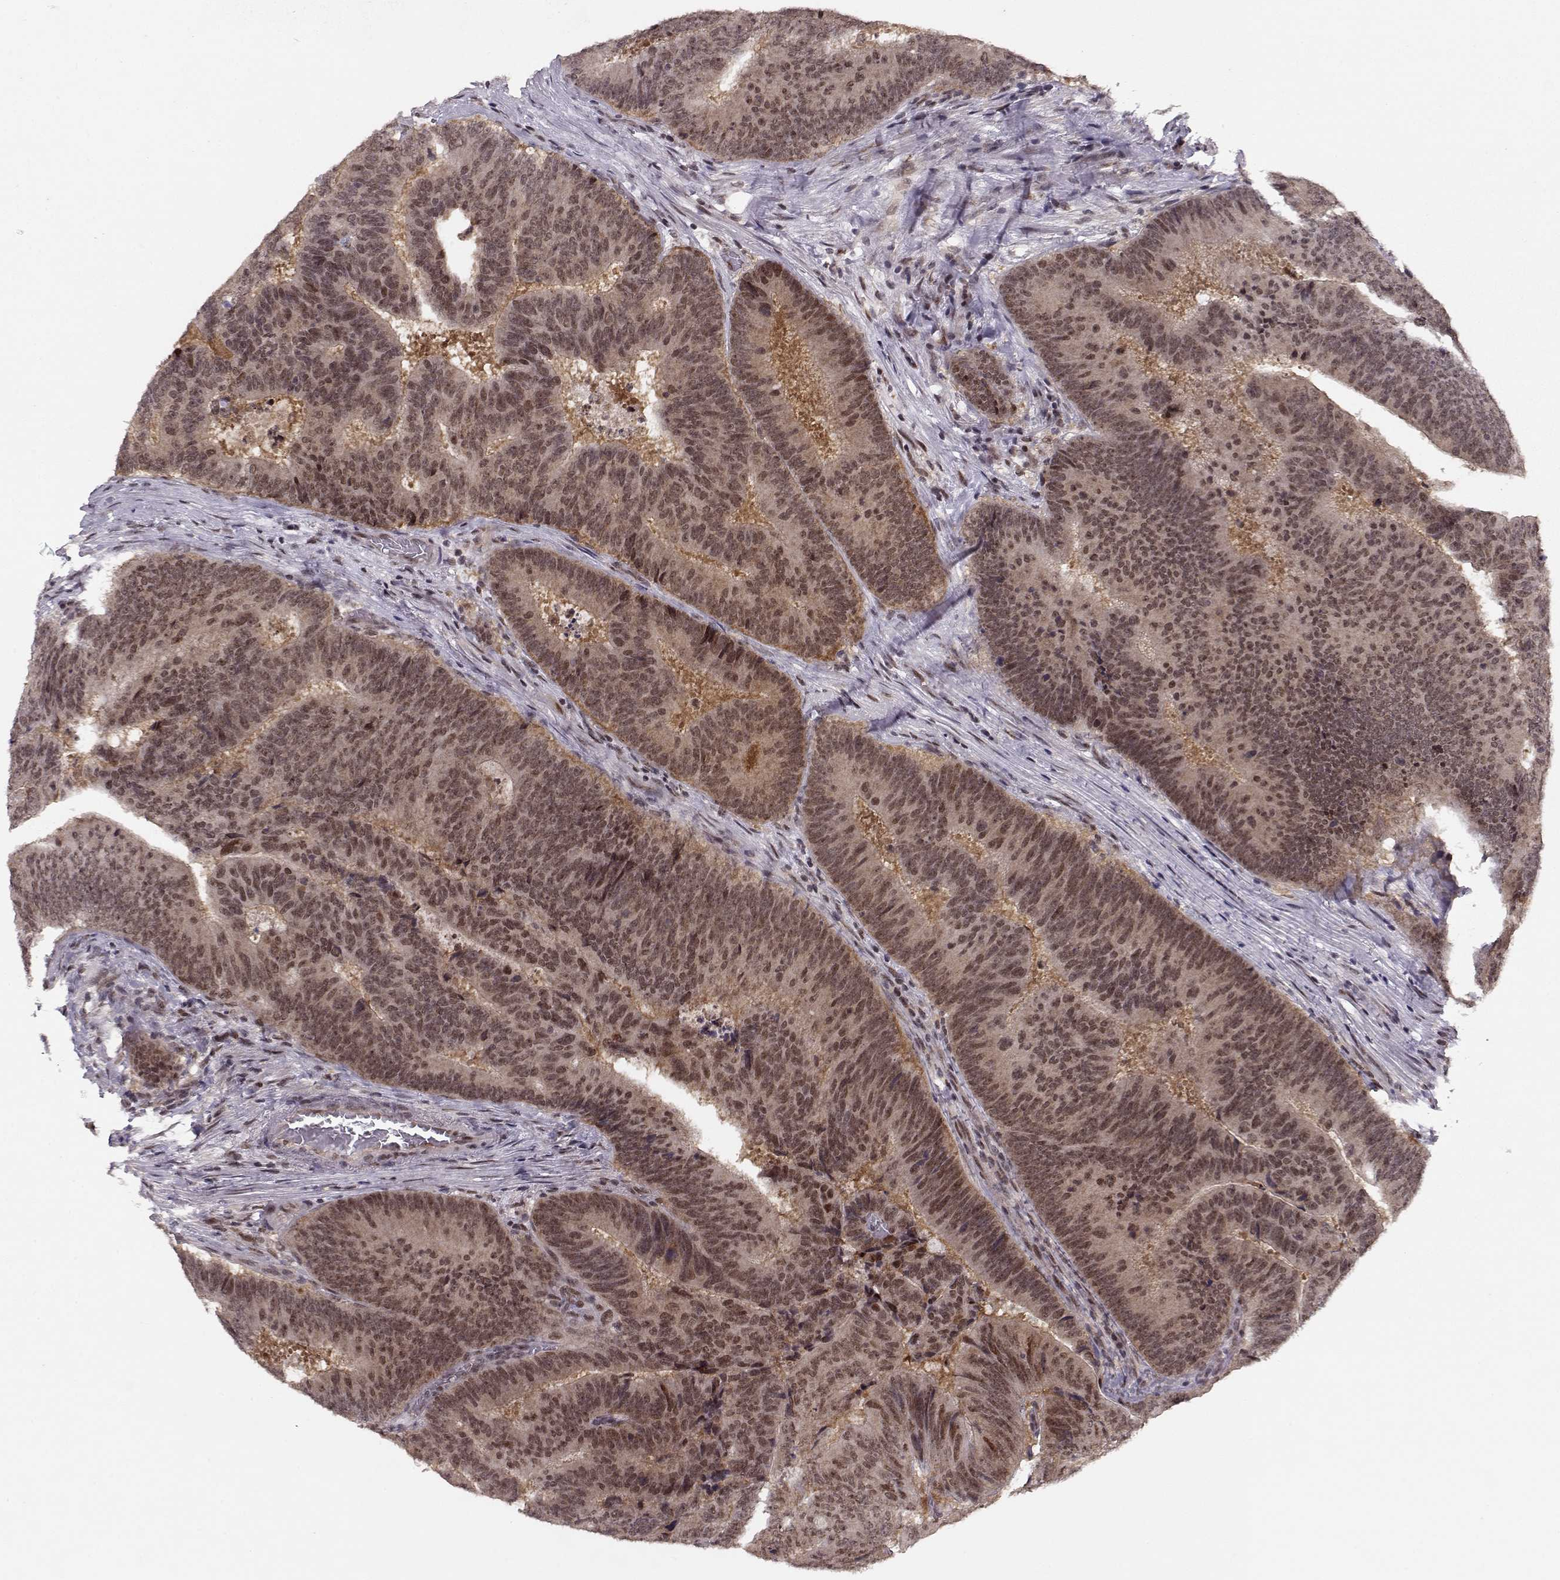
{"staining": {"intensity": "moderate", "quantity": ">75%", "location": "cytoplasmic/membranous,nuclear"}, "tissue": "colorectal cancer", "cell_type": "Tumor cells", "image_type": "cancer", "snomed": [{"axis": "morphology", "description": "Adenocarcinoma, NOS"}, {"axis": "topography", "description": "Colon"}], "caption": "DAB immunohistochemical staining of colorectal adenocarcinoma exhibits moderate cytoplasmic/membranous and nuclear protein staining in about >75% of tumor cells.", "gene": "CSNK2A1", "patient": {"sex": "female", "age": 82}}